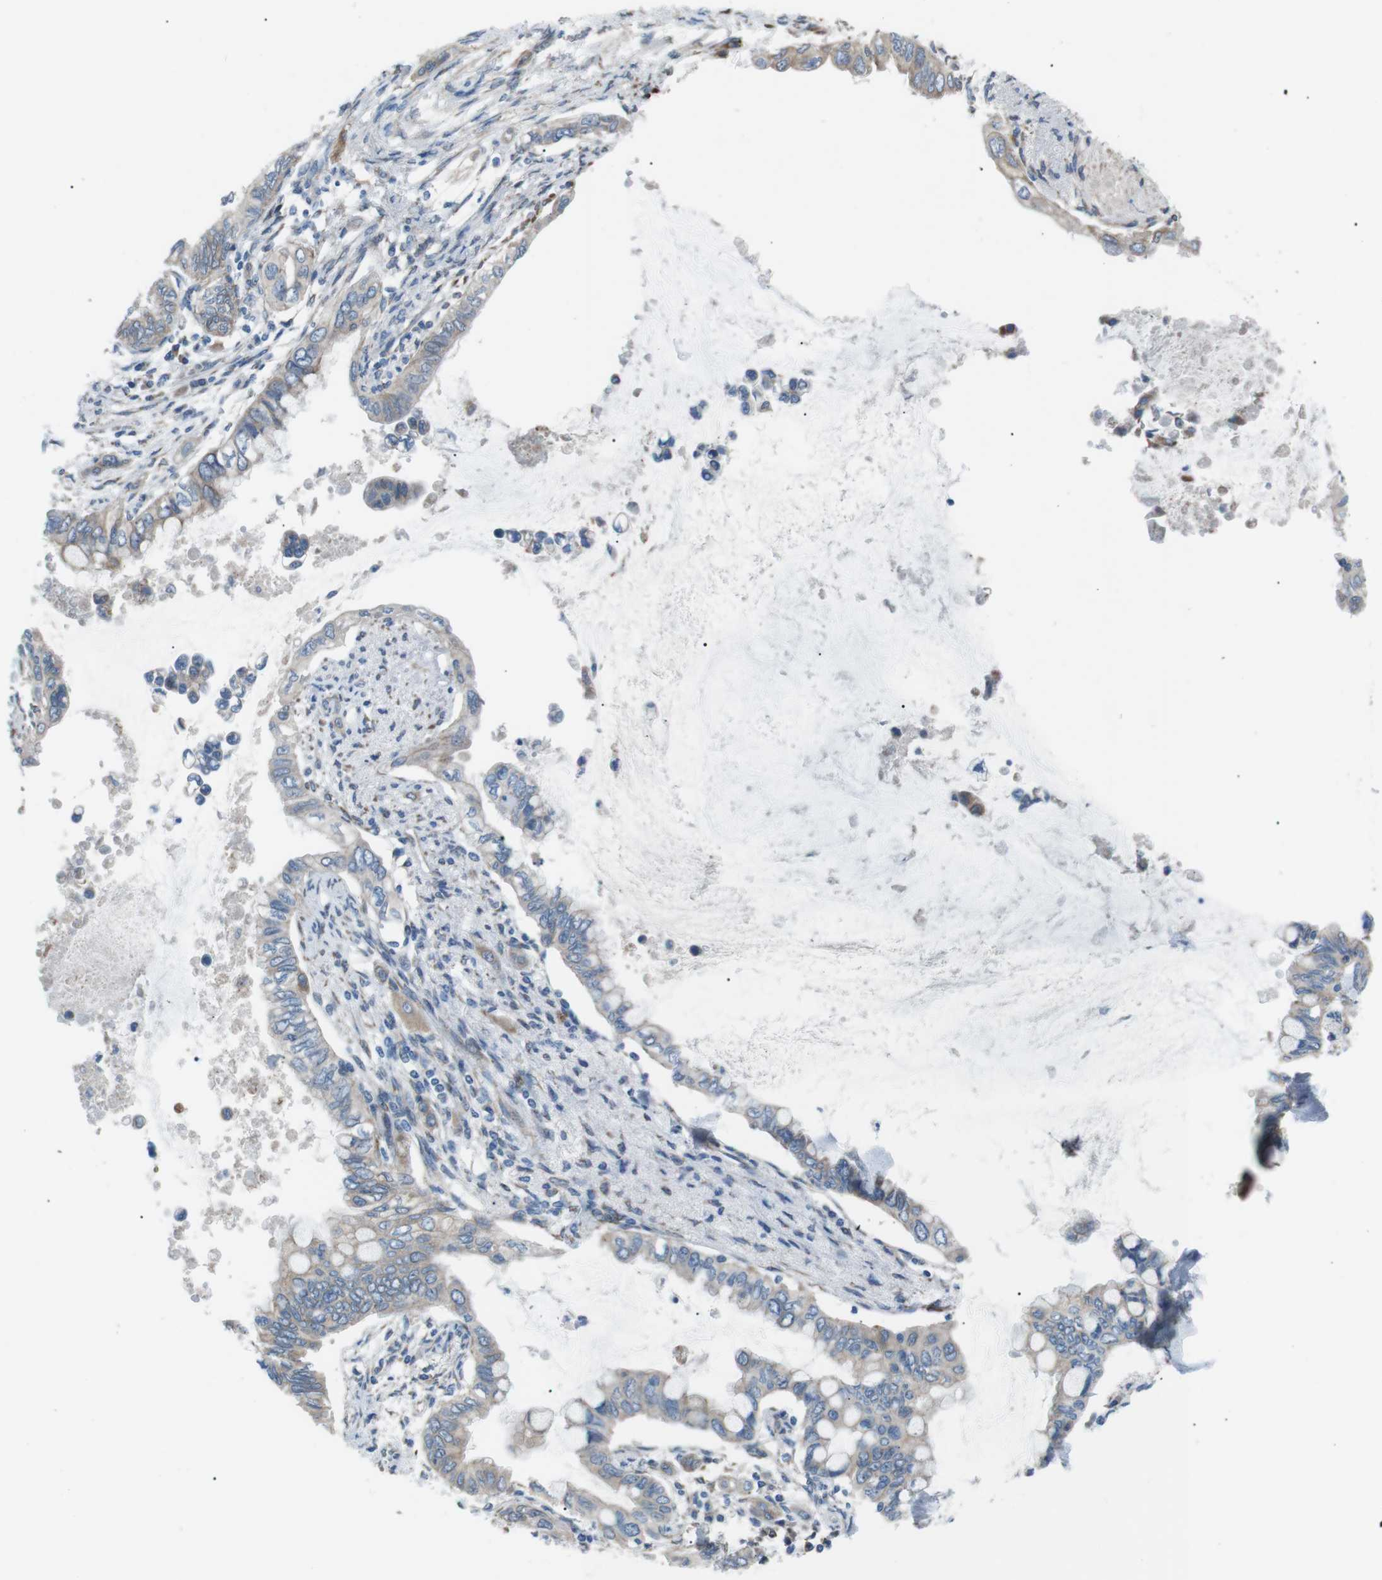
{"staining": {"intensity": "weak", "quantity": ">75%", "location": "cytoplasmic/membranous"}, "tissue": "pancreatic cancer", "cell_type": "Tumor cells", "image_type": "cancer", "snomed": [{"axis": "morphology", "description": "Adenocarcinoma, NOS"}, {"axis": "topography", "description": "Pancreas"}], "caption": "Pancreatic cancer was stained to show a protein in brown. There is low levels of weak cytoplasmic/membranous expression in approximately >75% of tumor cells.", "gene": "MTARC2", "patient": {"sex": "female", "age": 60}}